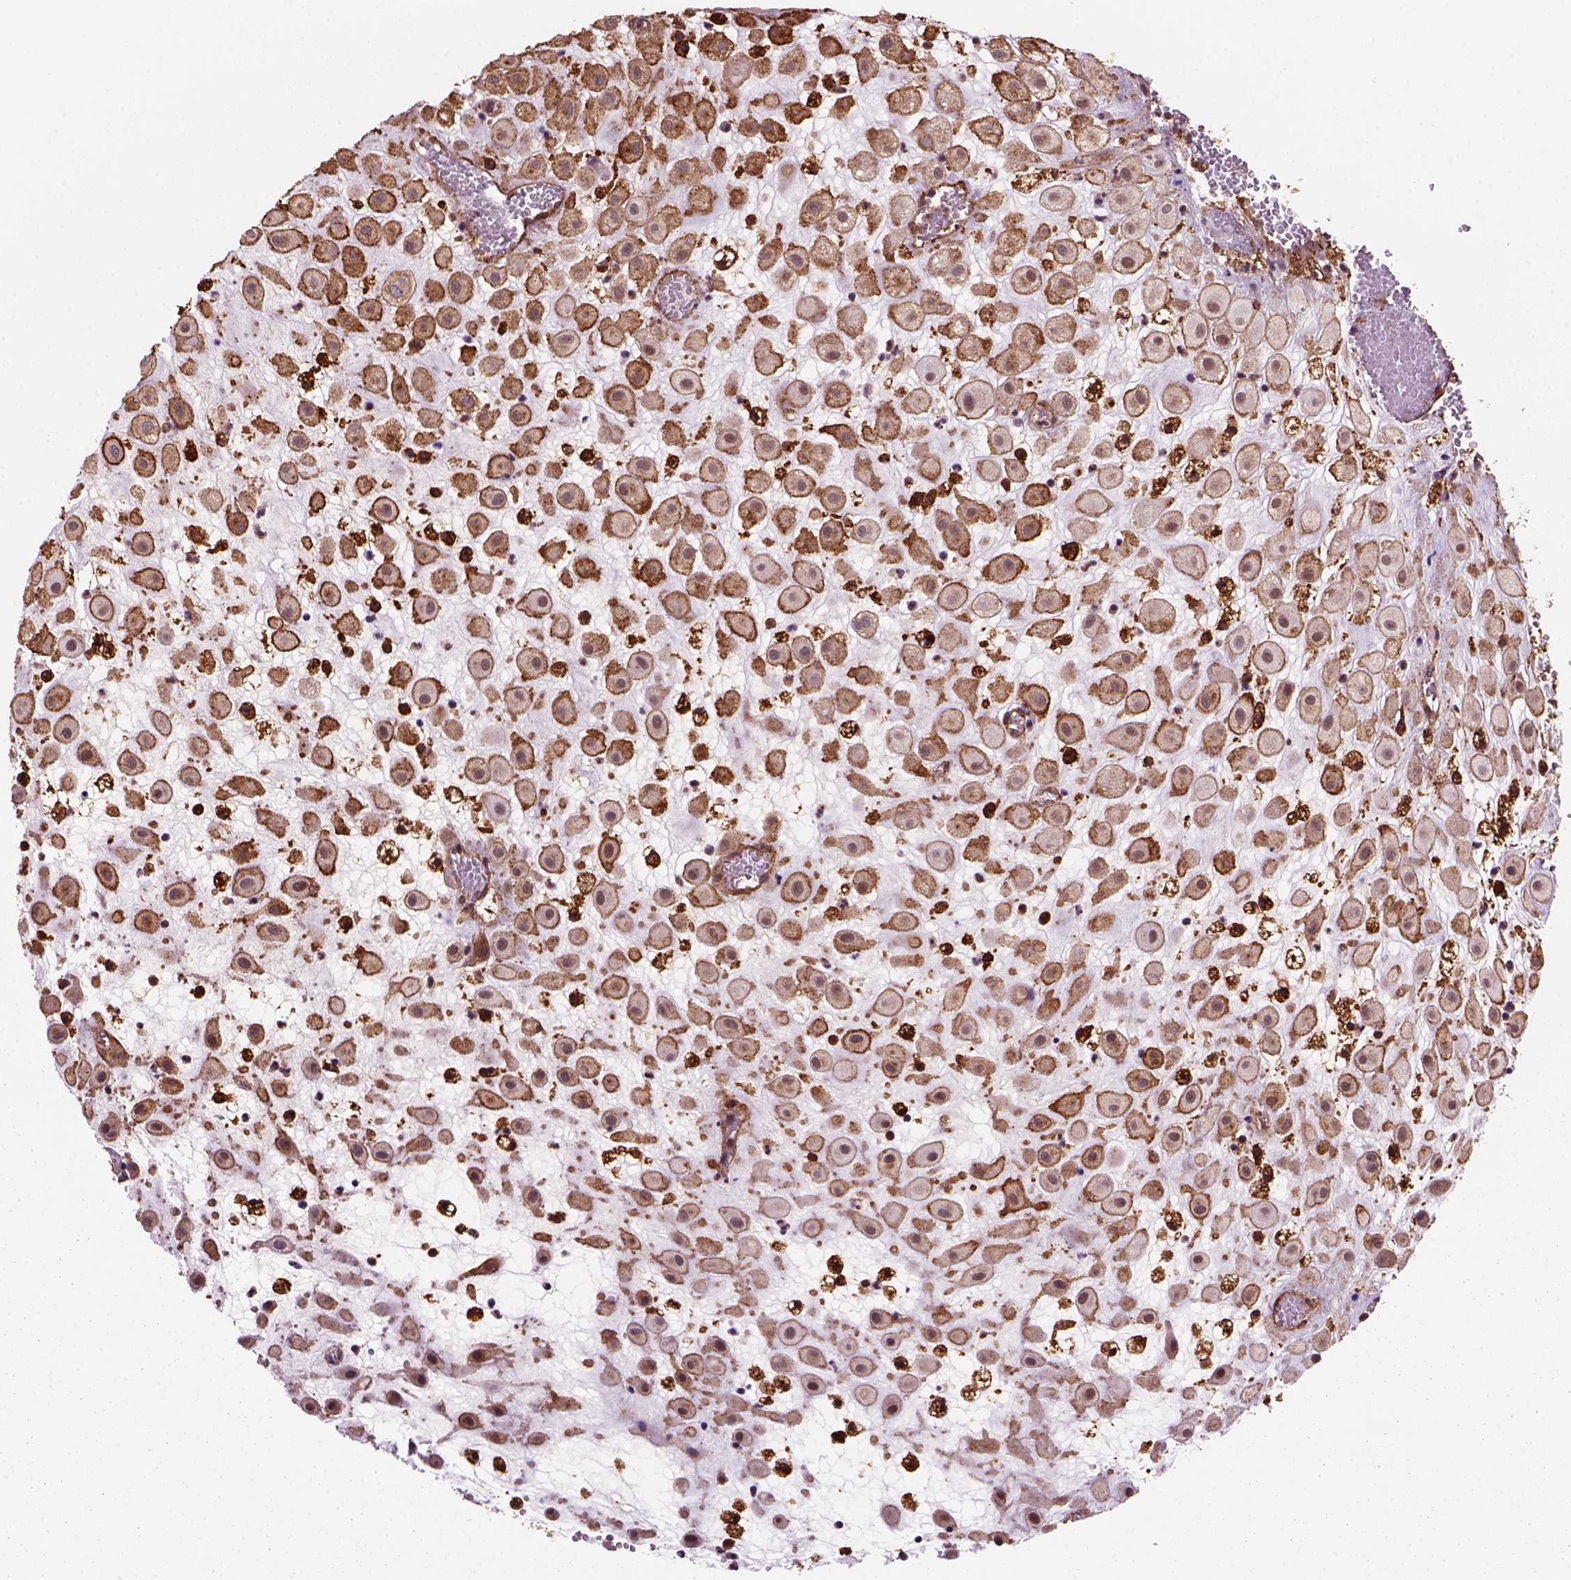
{"staining": {"intensity": "strong", "quantity": ">75%", "location": "cytoplasmic/membranous"}, "tissue": "placenta", "cell_type": "Decidual cells", "image_type": "normal", "snomed": [{"axis": "morphology", "description": "Normal tissue, NOS"}, {"axis": "topography", "description": "Placenta"}], "caption": "This micrograph demonstrates immunohistochemistry staining of unremarkable placenta, with high strong cytoplasmic/membranous expression in about >75% of decidual cells.", "gene": "MARCKS", "patient": {"sex": "female", "age": 24}}